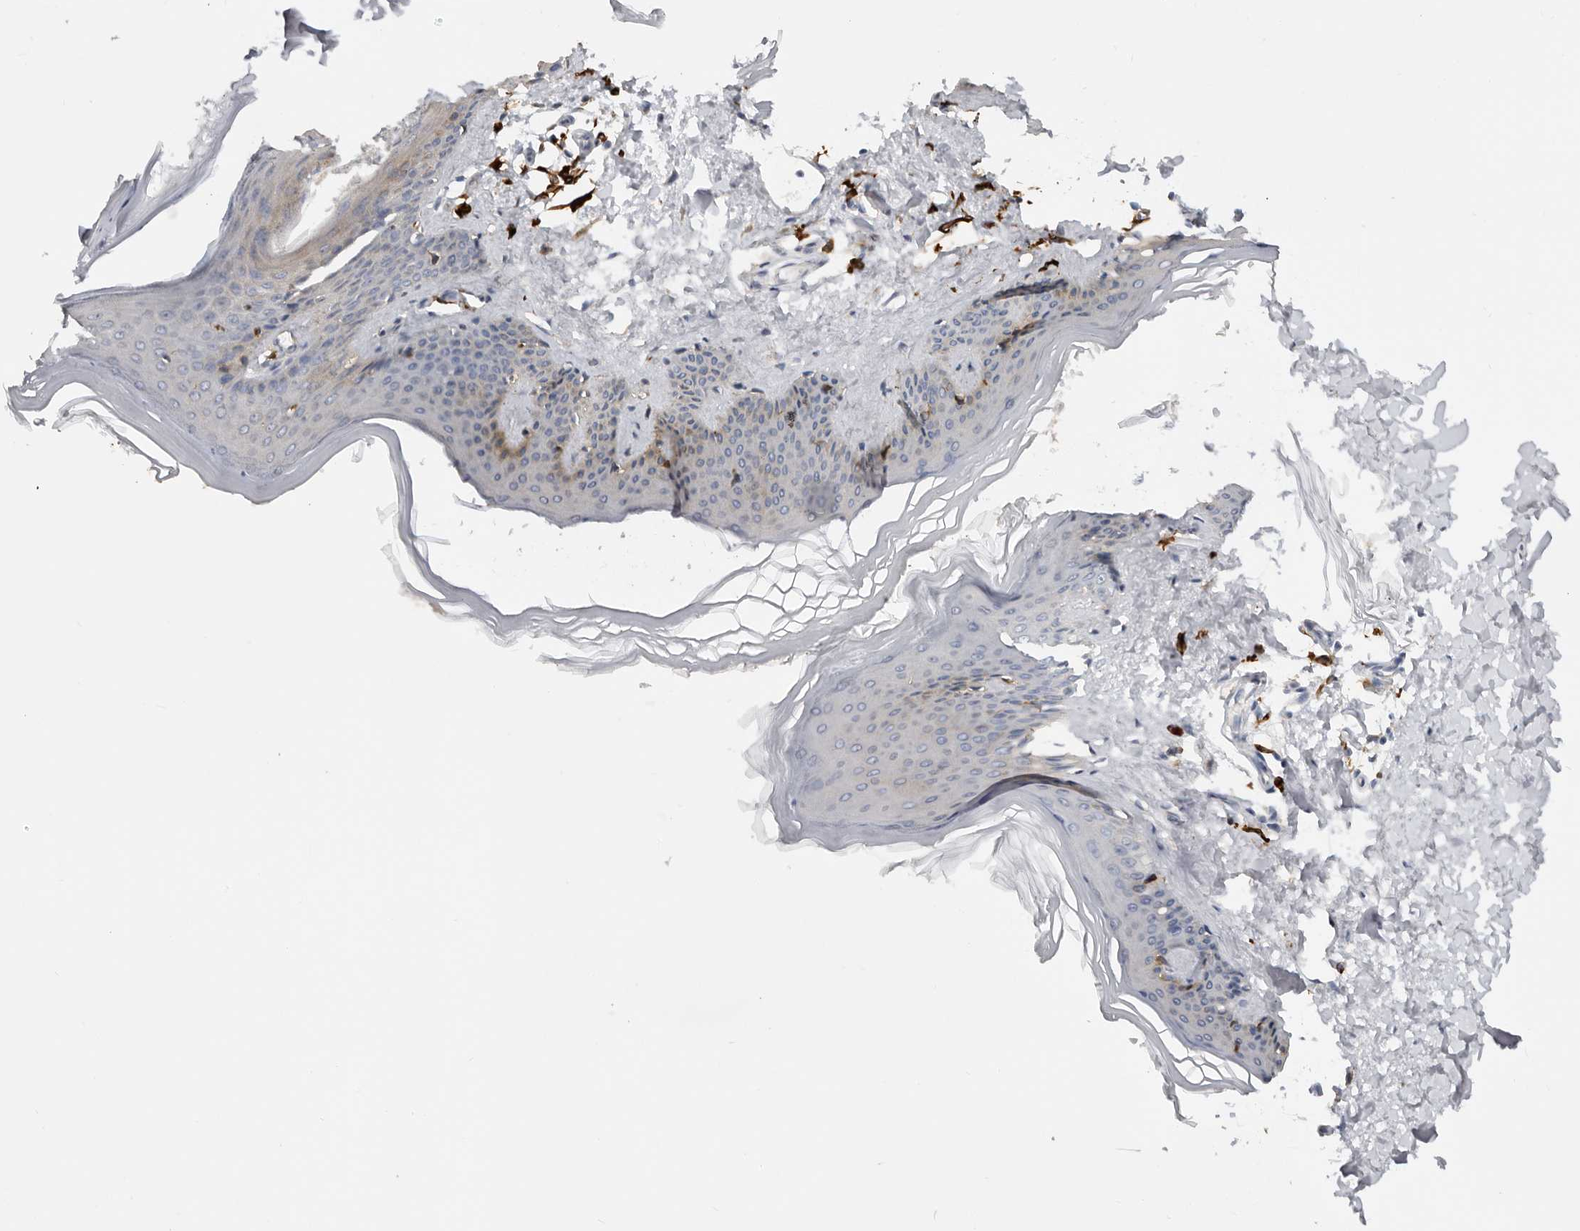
{"staining": {"intensity": "negative", "quantity": "none", "location": "none"}, "tissue": "skin", "cell_type": "Fibroblasts", "image_type": "normal", "snomed": [{"axis": "morphology", "description": "Normal tissue, NOS"}, {"axis": "topography", "description": "Skin"}], "caption": "The image reveals no staining of fibroblasts in benign skin.", "gene": "TFRC", "patient": {"sex": "female", "age": 27}}